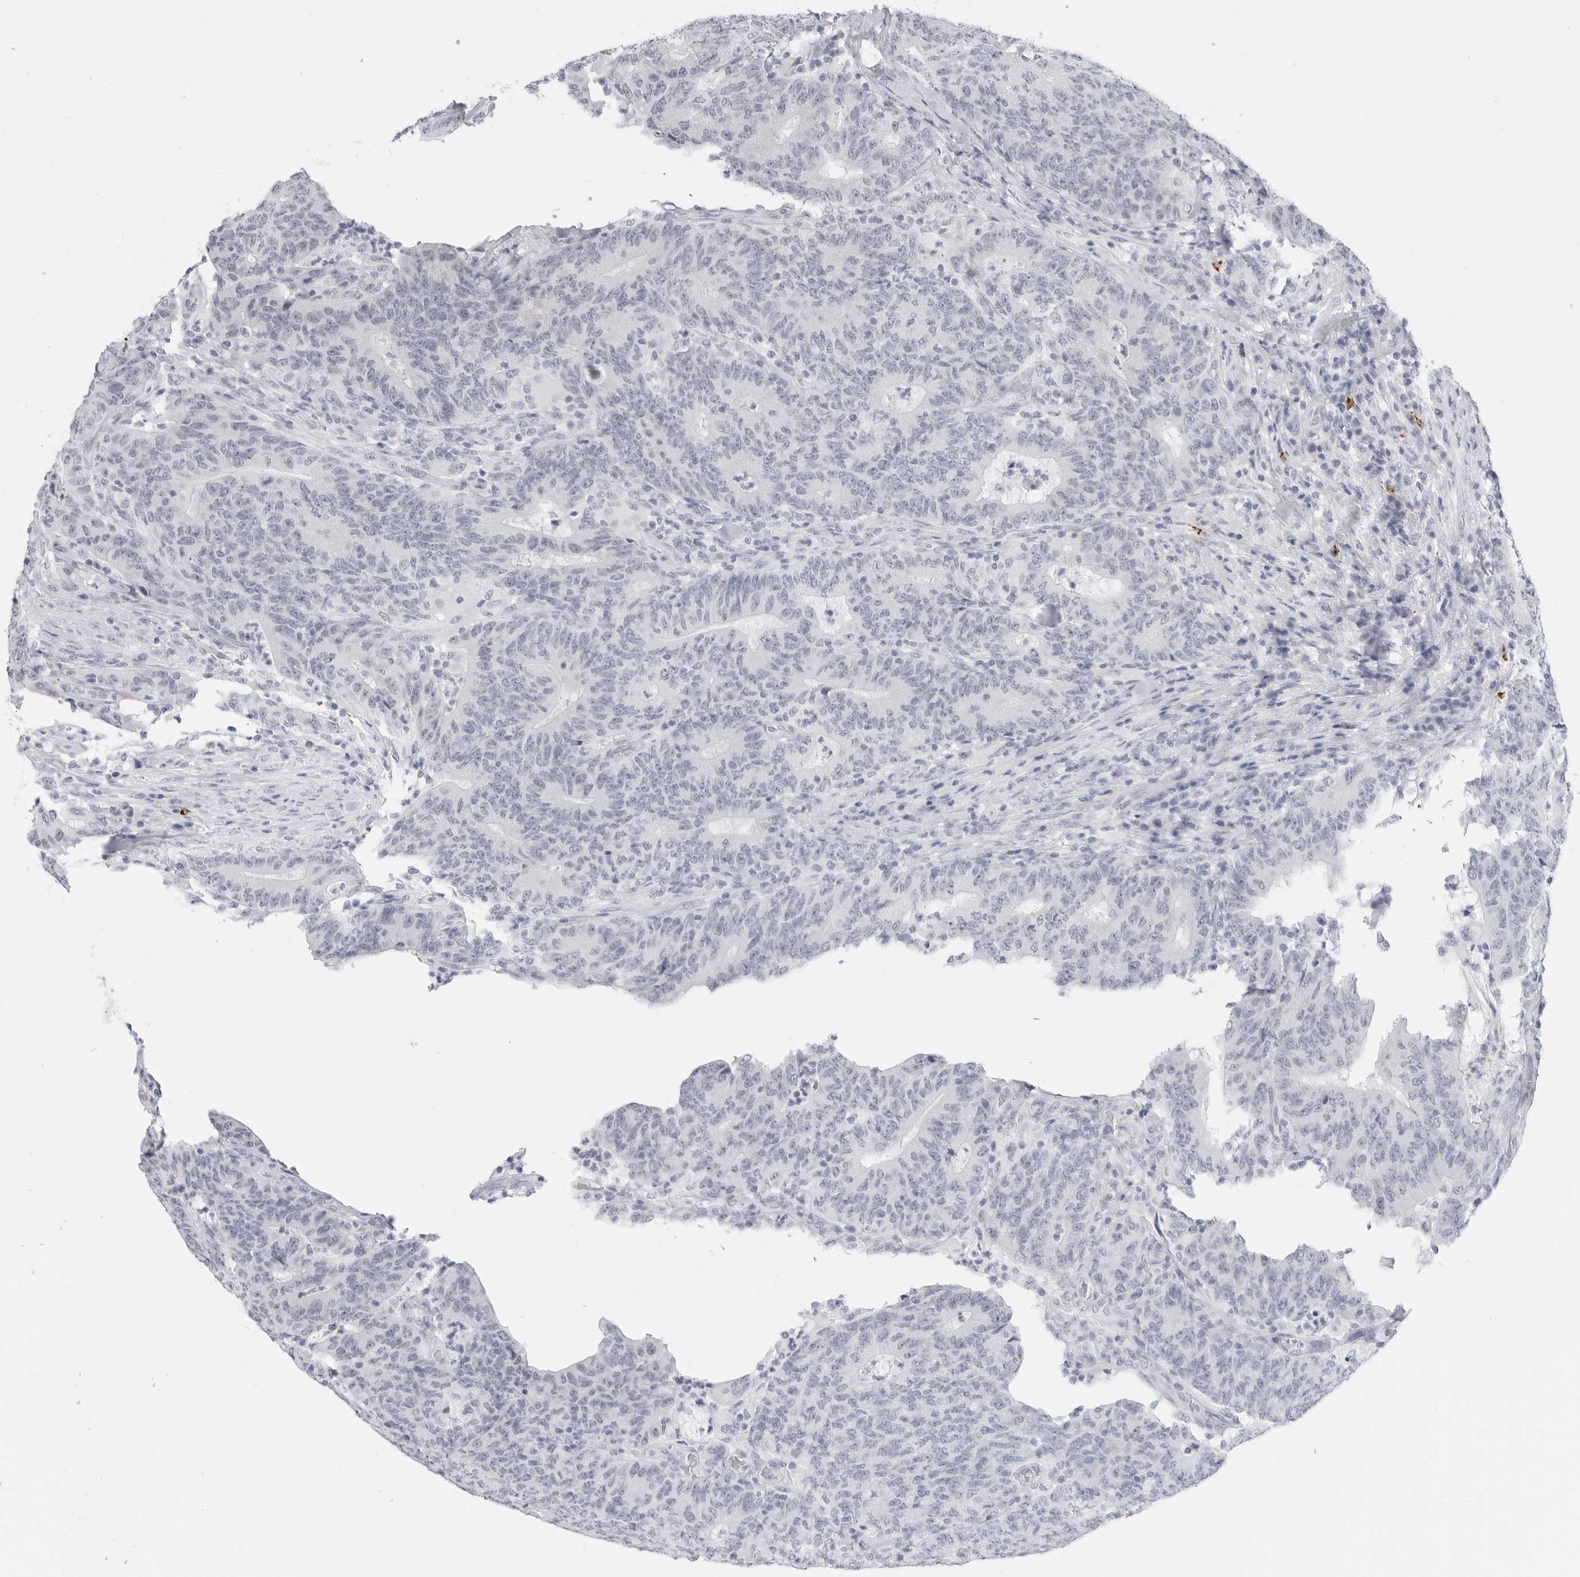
{"staining": {"intensity": "negative", "quantity": "none", "location": "none"}, "tissue": "colorectal cancer", "cell_type": "Tumor cells", "image_type": "cancer", "snomed": [{"axis": "morphology", "description": "Normal tissue, NOS"}, {"axis": "morphology", "description": "Adenocarcinoma, NOS"}, {"axis": "topography", "description": "Colon"}], "caption": "High magnification brightfield microscopy of adenocarcinoma (colorectal) stained with DAB (3,3'-diaminobenzidine) (brown) and counterstained with hematoxylin (blue): tumor cells show no significant positivity.", "gene": "HSPB7", "patient": {"sex": "female", "age": 75}}